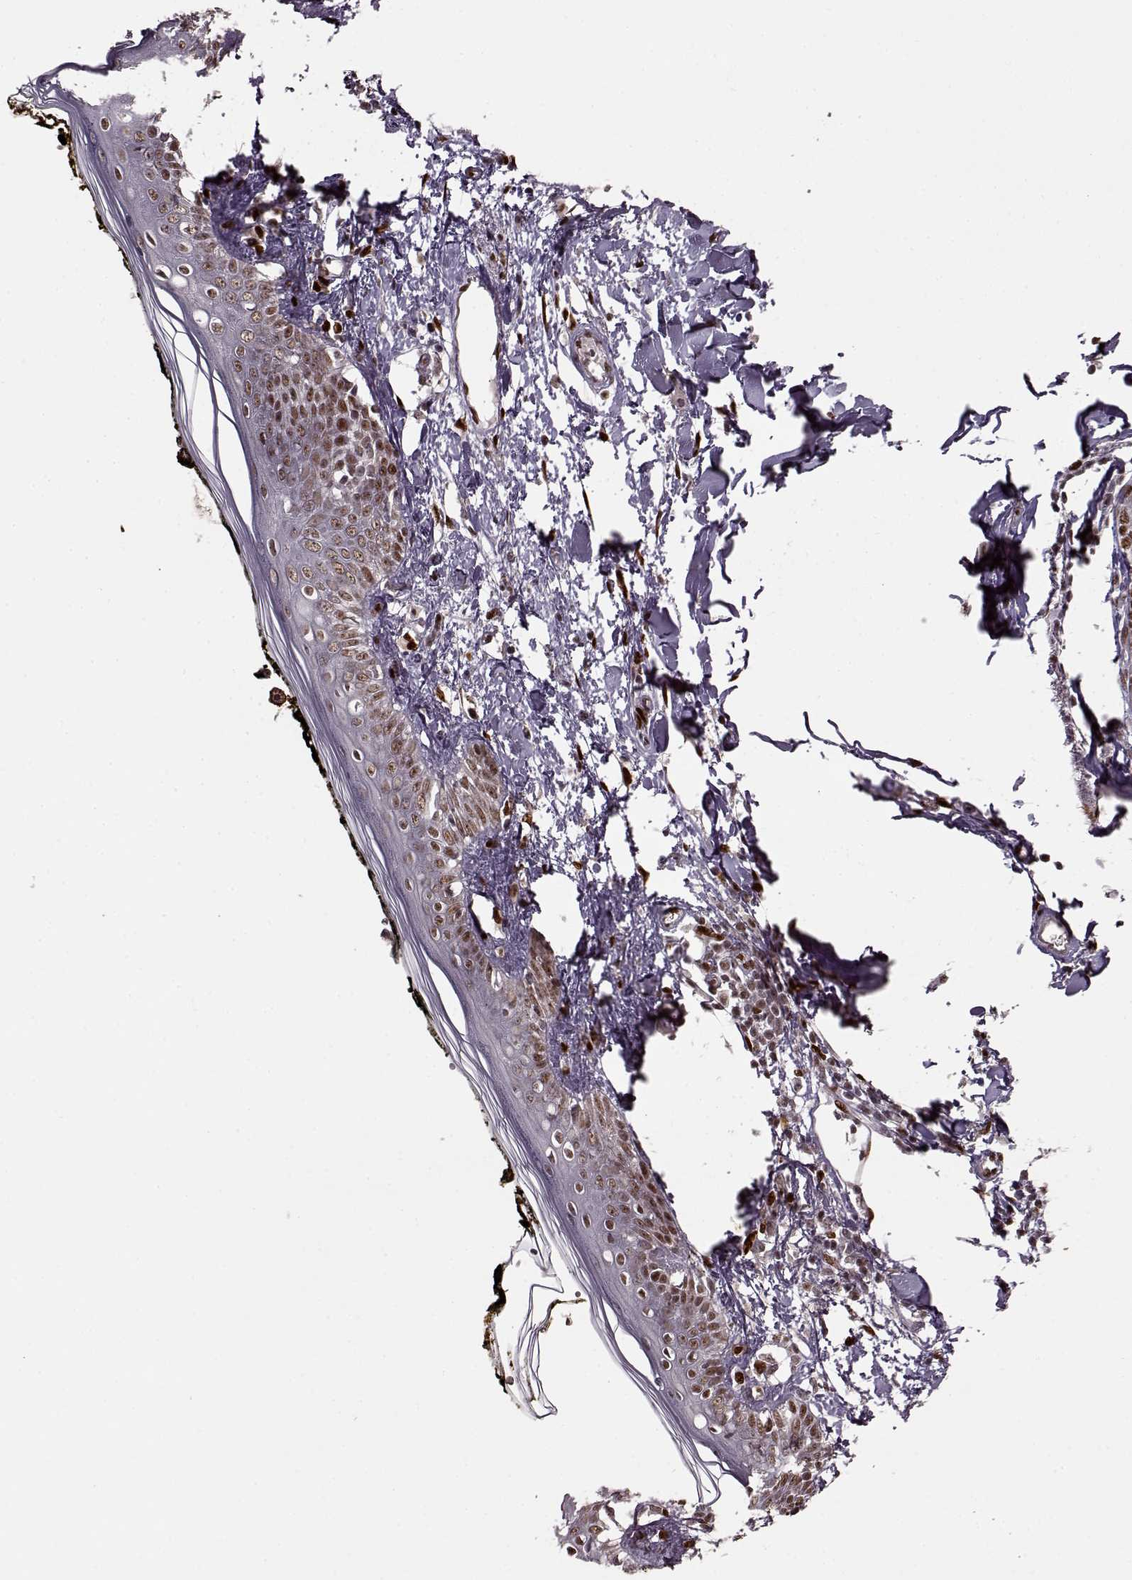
{"staining": {"intensity": "moderate", "quantity": "25%-75%", "location": "nuclear"}, "tissue": "skin", "cell_type": "Fibroblasts", "image_type": "normal", "snomed": [{"axis": "morphology", "description": "Normal tissue, NOS"}, {"axis": "topography", "description": "Skin"}], "caption": "Protein analysis of benign skin exhibits moderate nuclear staining in about 25%-75% of fibroblasts. (Brightfield microscopy of DAB IHC at high magnification).", "gene": "FTO", "patient": {"sex": "male", "age": 76}}